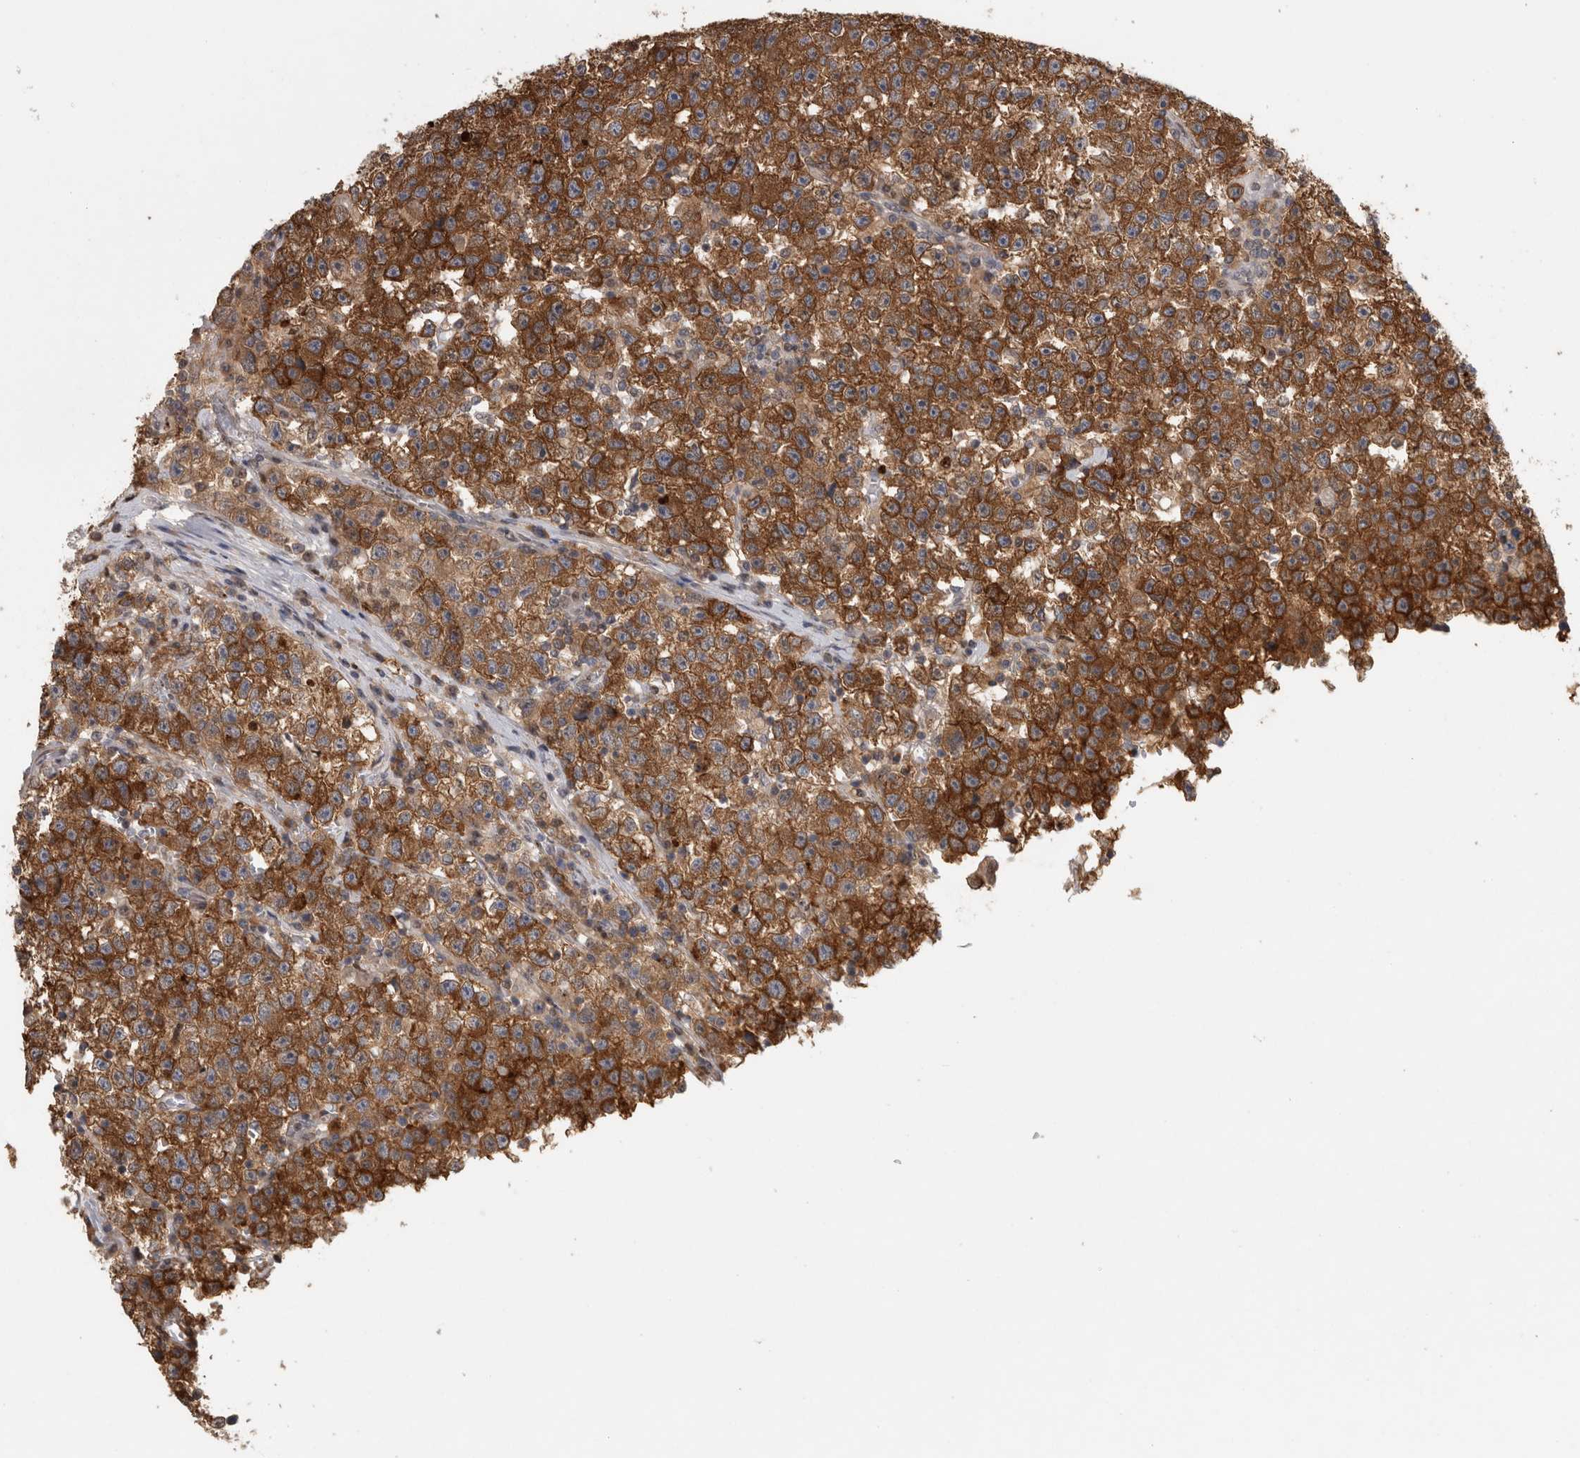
{"staining": {"intensity": "strong", "quantity": ">75%", "location": "cytoplasmic/membranous"}, "tissue": "testis cancer", "cell_type": "Tumor cells", "image_type": "cancer", "snomed": [{"axis": "morphology", "description": "Seminoma, NOS"}, {"axis": "topography", "description": "Testis"}], "caption": "Approximately >75% of tumor cells in human testis seminoma display strong cytoplasmic/membranous protein positivity as visualized by brown immunohistochemical staining.", "gene": "PIGP", "patient": {"sex": "male", "age": 22}}